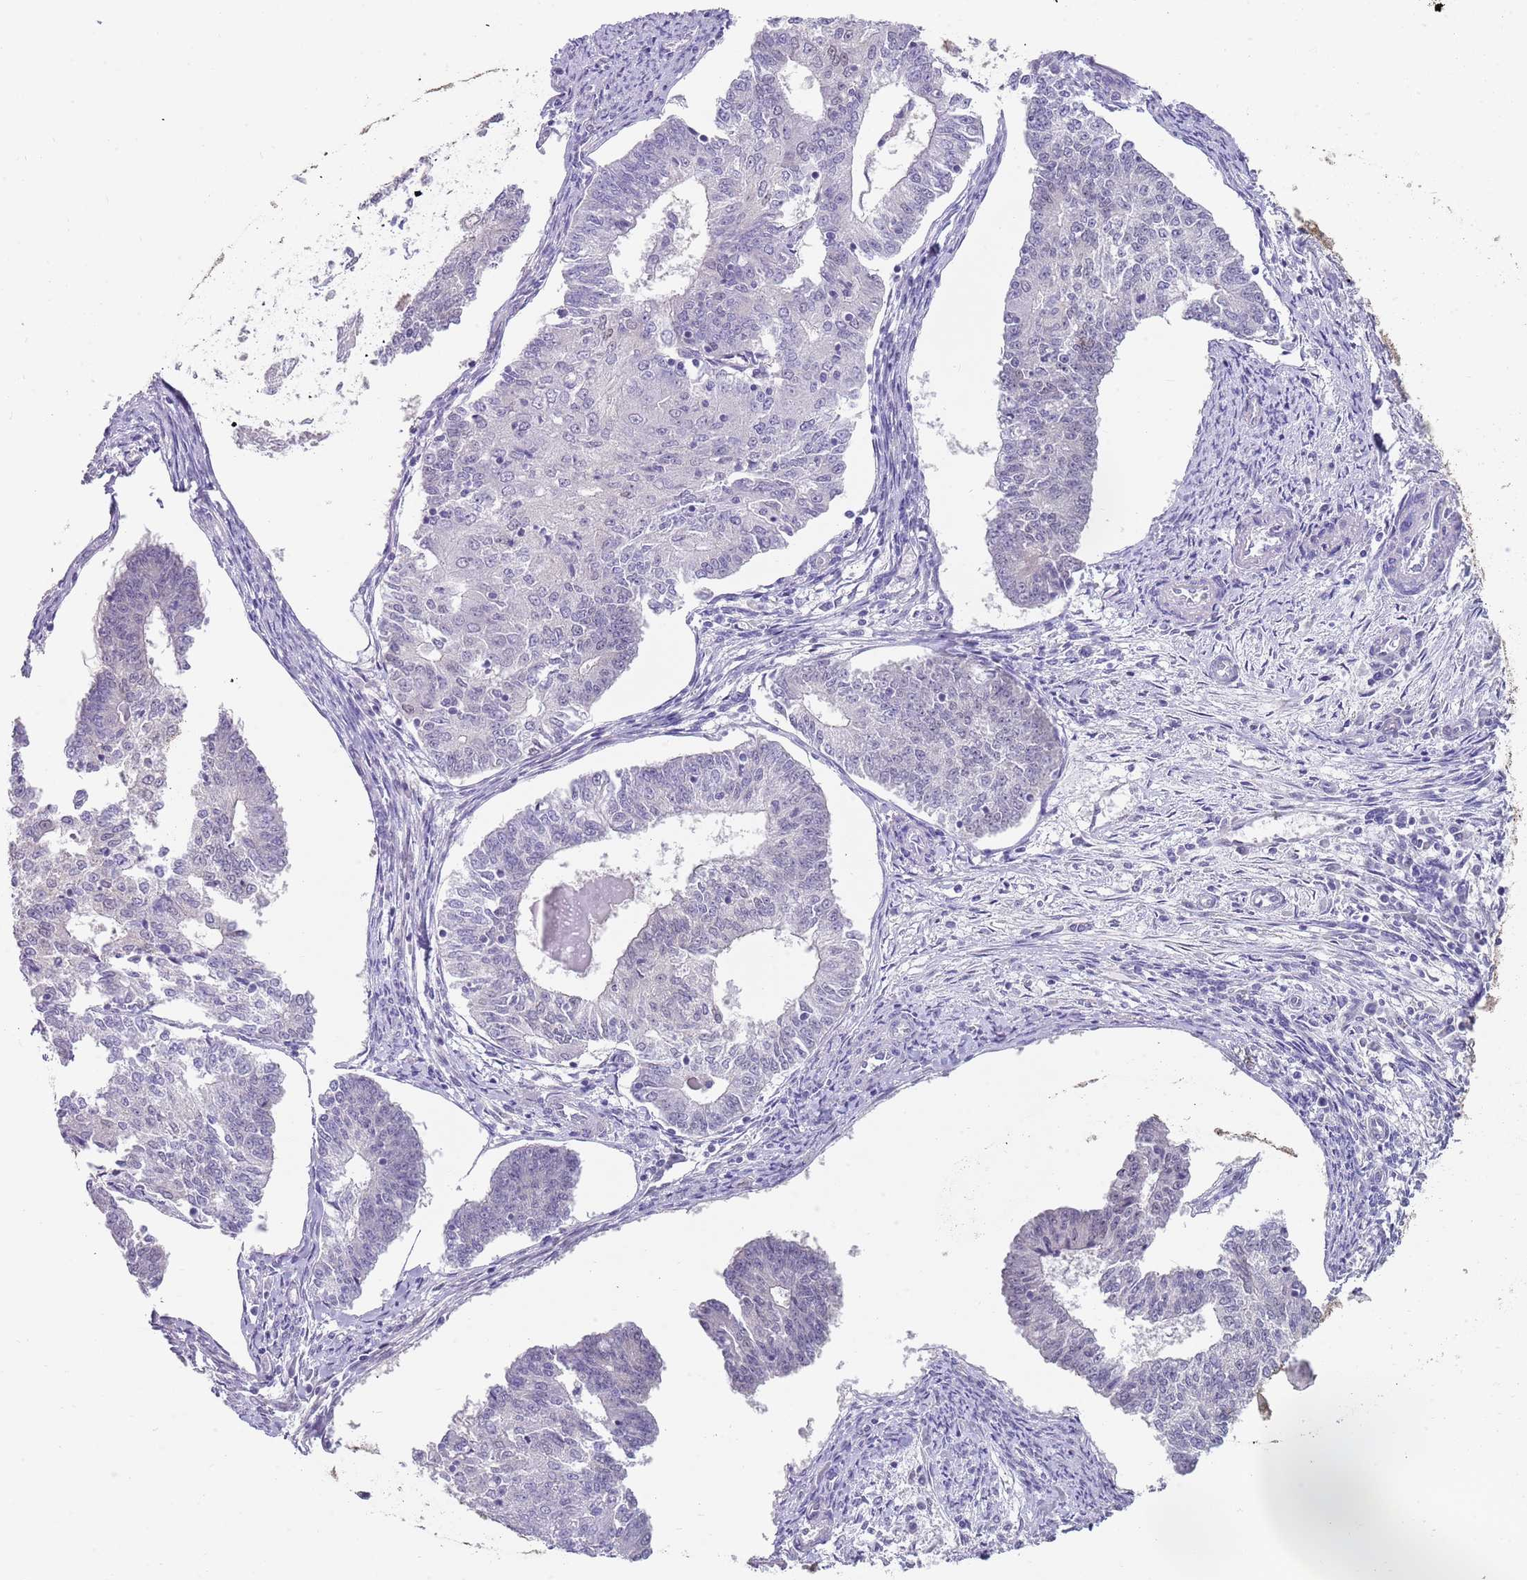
{"staining": {"intensity": "negative", "quantity": "none", "location": "none"}, "tissue": "endometrial cancer", "cell_type": "Tumor cells", "image_type": "cancer", "snomed": [{"axis": "morphology", "description": "Adenocarcinoma, NOS"}, {"axis": "topography", "description": "Endometrium"}], "caption": "Immunohistochemical staining of endometrial adenocarcinoma shows no significant positivity in tumor cells. (Brightfield microscopy of DAB (3,3'-diaminobenzidine) immunohistochemistry at high magnification).", "gene": "SEPHS2", "patient": {"sex": "female", "age": 56}}